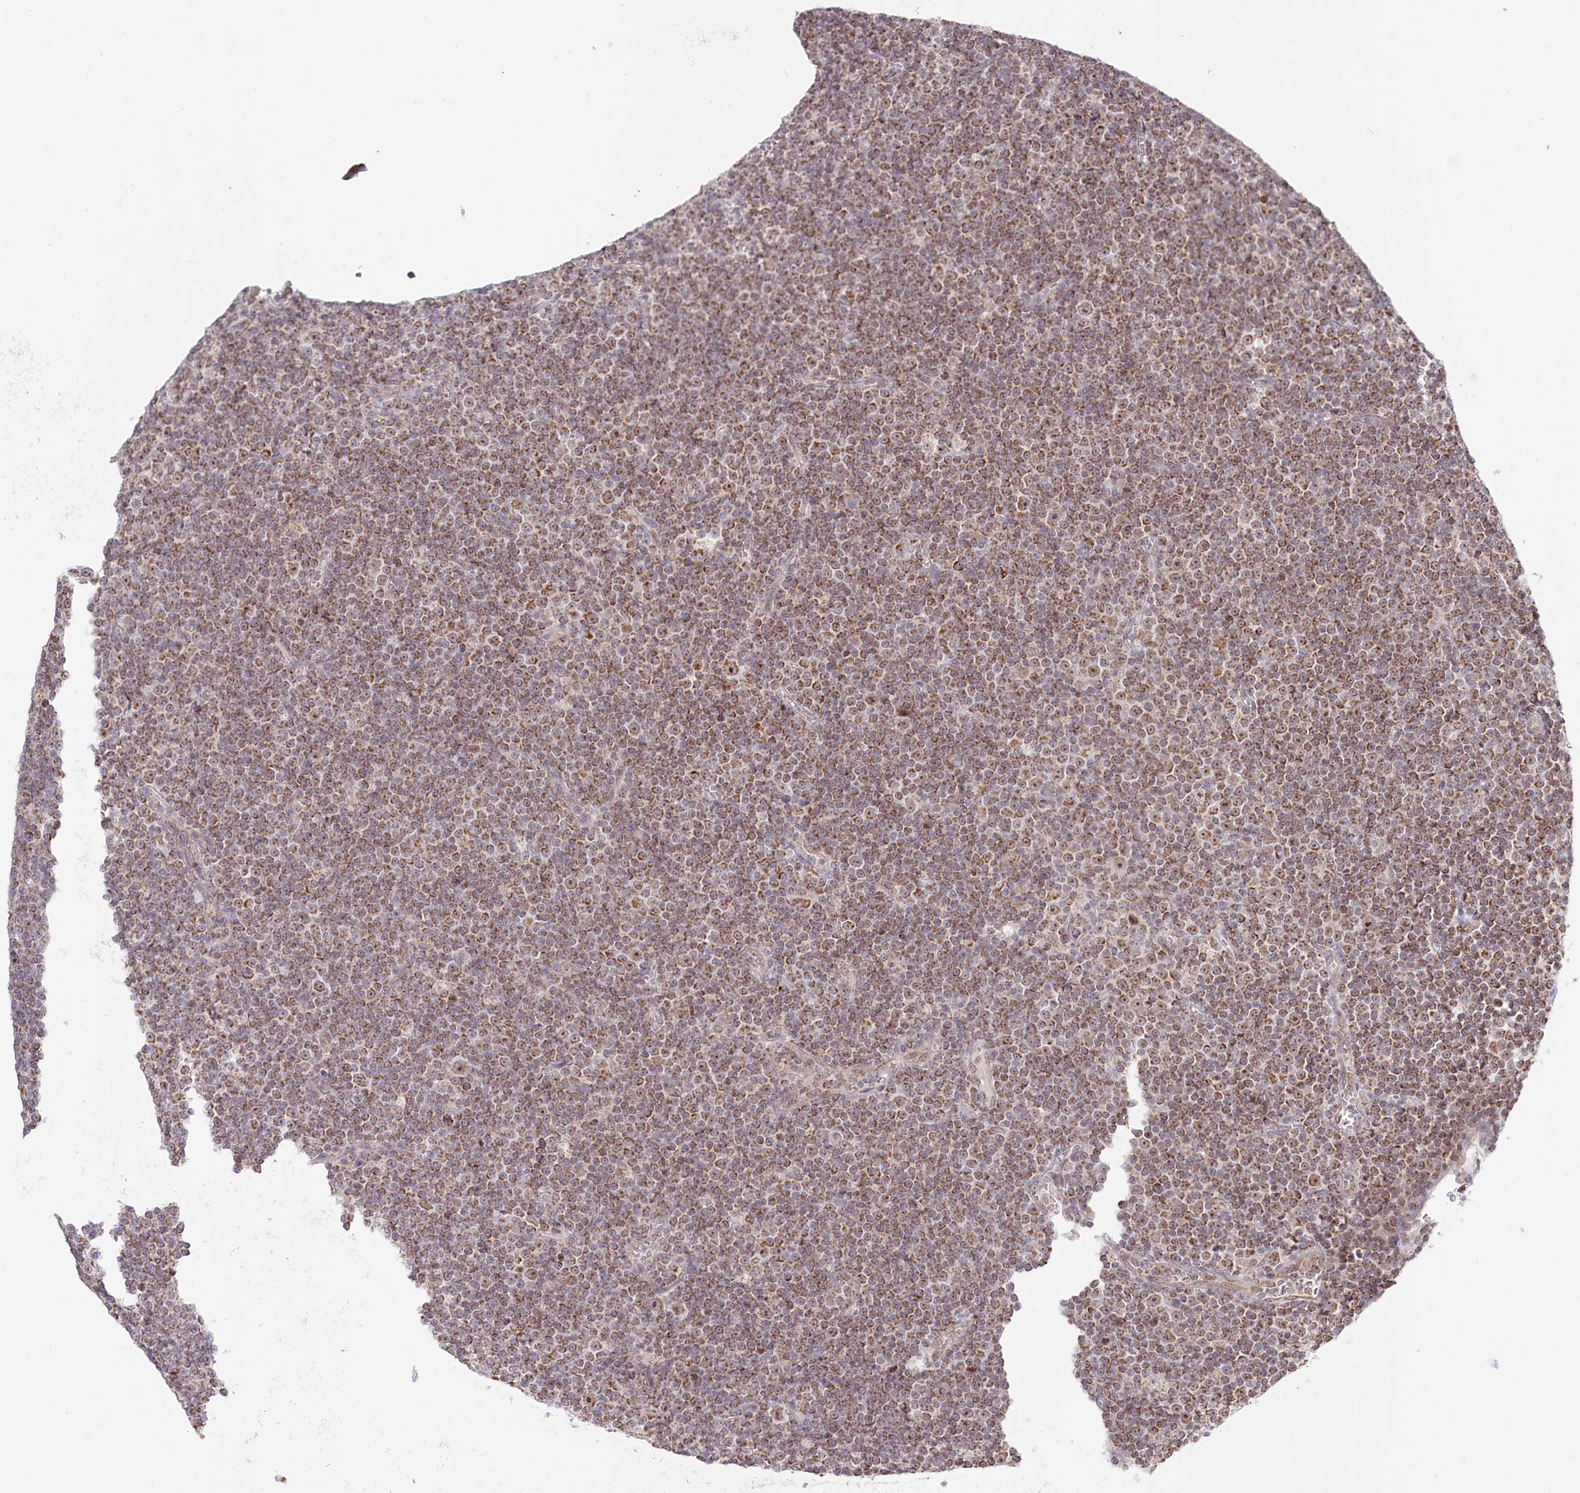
{"staining": {"intensity": "moderate", "quantity": ">75%", "location": "cytoplasmic/membranous"}, "tissue": "lymphoma", "cell_type": "Tumor cells", "image_type": "cancer", "snomed": [{"axis": "morphology", "description": "Malignant lymphoma, non-Hodgkin's type, Low grade"}, {"axis": "topography", "description": "Lymph node"}], "caption": "Tumor cells display moderate cytoplasmic/membranous staining in approximately >75% of cells in low-grade malignant lymphoma, non-Hodgkin's type.", "gene": "RTN4IP1", "patient": {"sex": "female", "age": 67}}